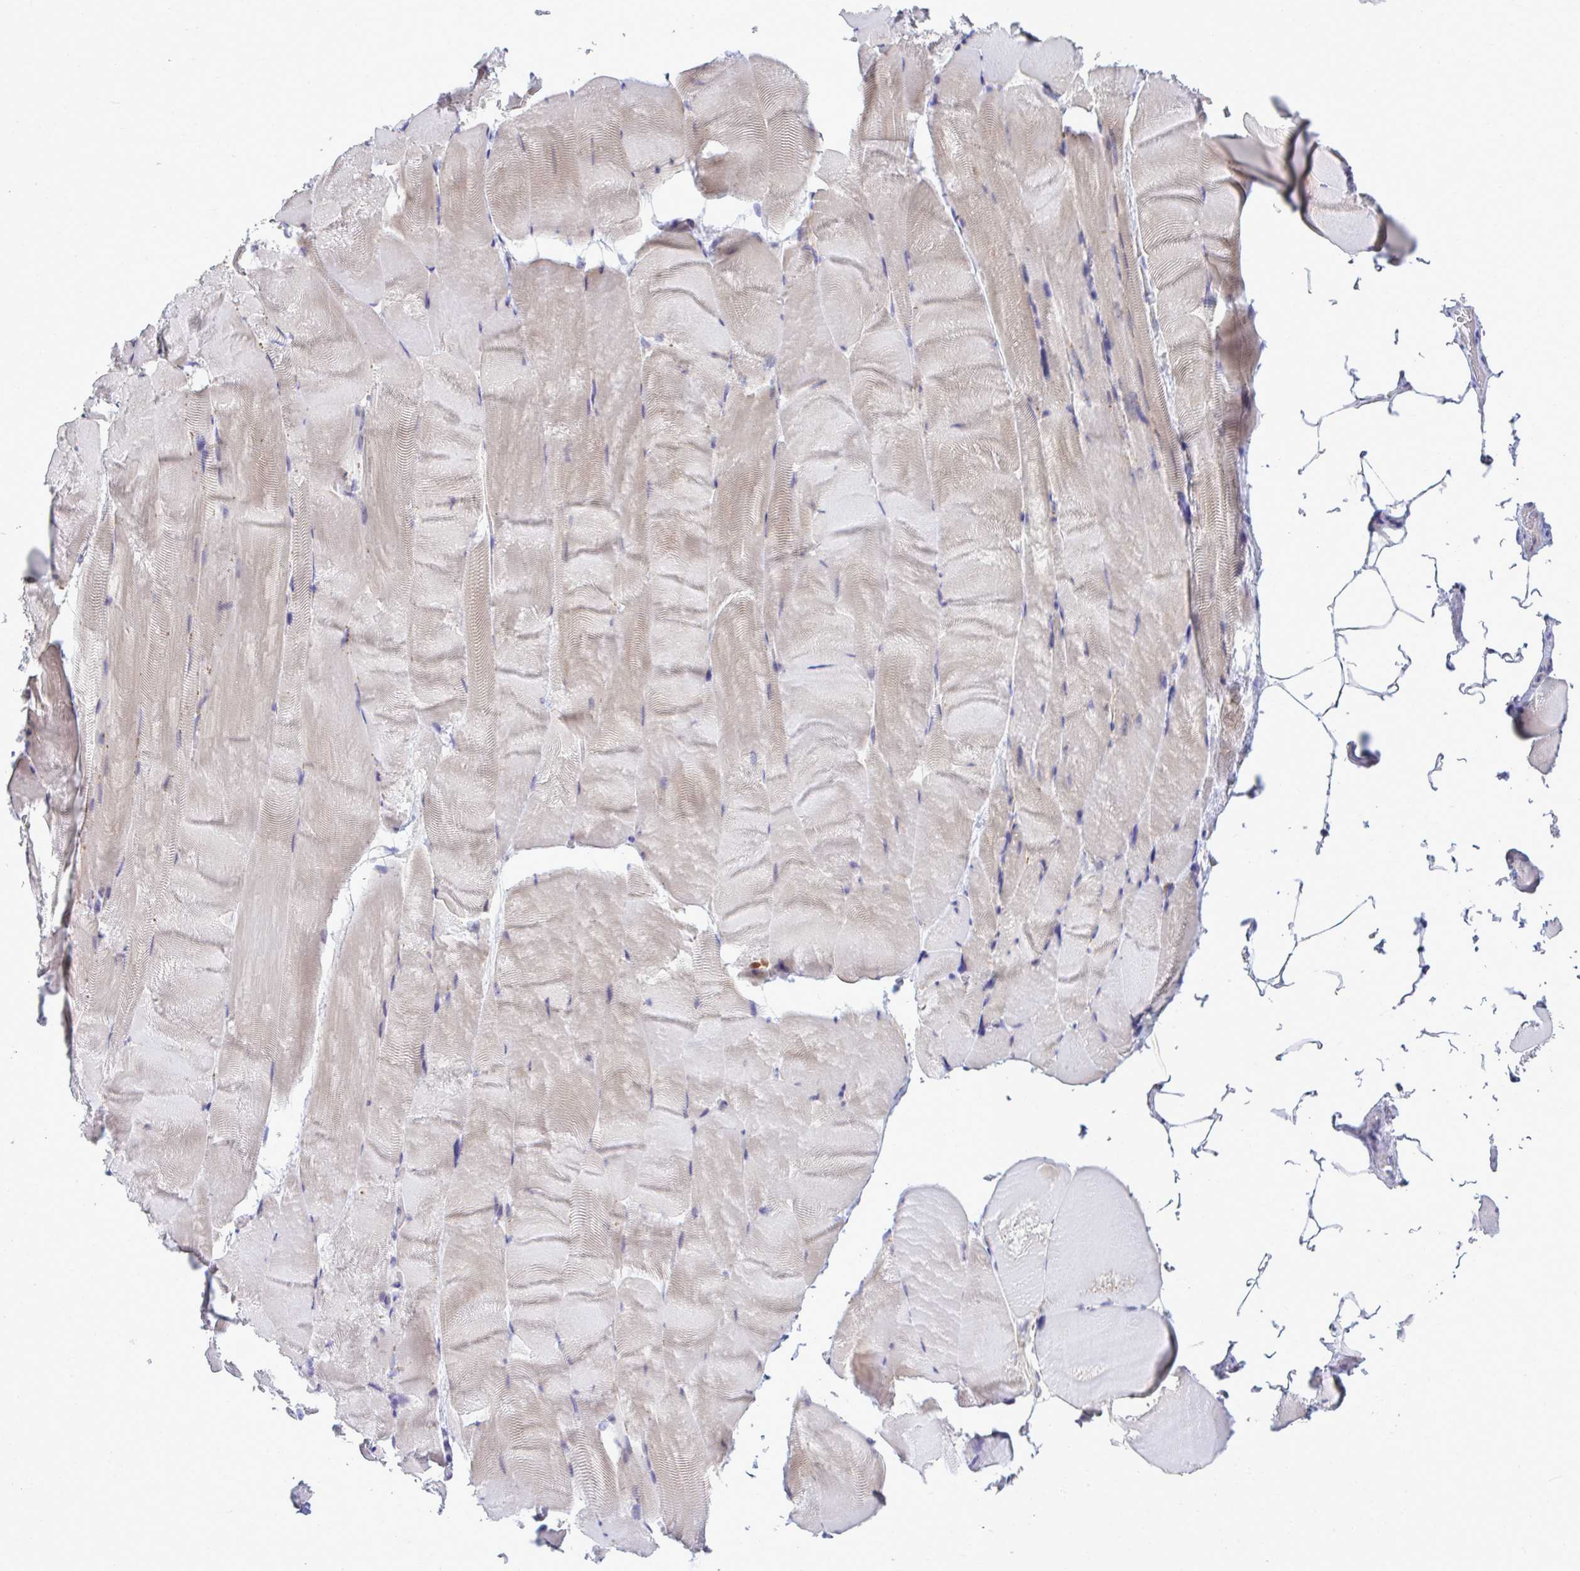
{"staining": {"intensity": "weak", "quantity": "<25%", "location": "cytoplasmic/membranous"}, "tissue": "skeletal muscle", "cell_type": "Myocytes", "image_type": "normal", "snomed": [{"axis": "morphology", "description": "Normal tissue, NOS"}, {"axis": "topography", "description": "Skeletal muscle"}], "caption": "High magnification brightfield microscopy of benign skeletal muscle stained with DAB (3,3'-diaminobenzidine) (brown) and counterstained with hematoxylin (blue): myocytes show no significant staining.", "gene": "PIGK", "patient": {"sex": "female", "age": 64}}